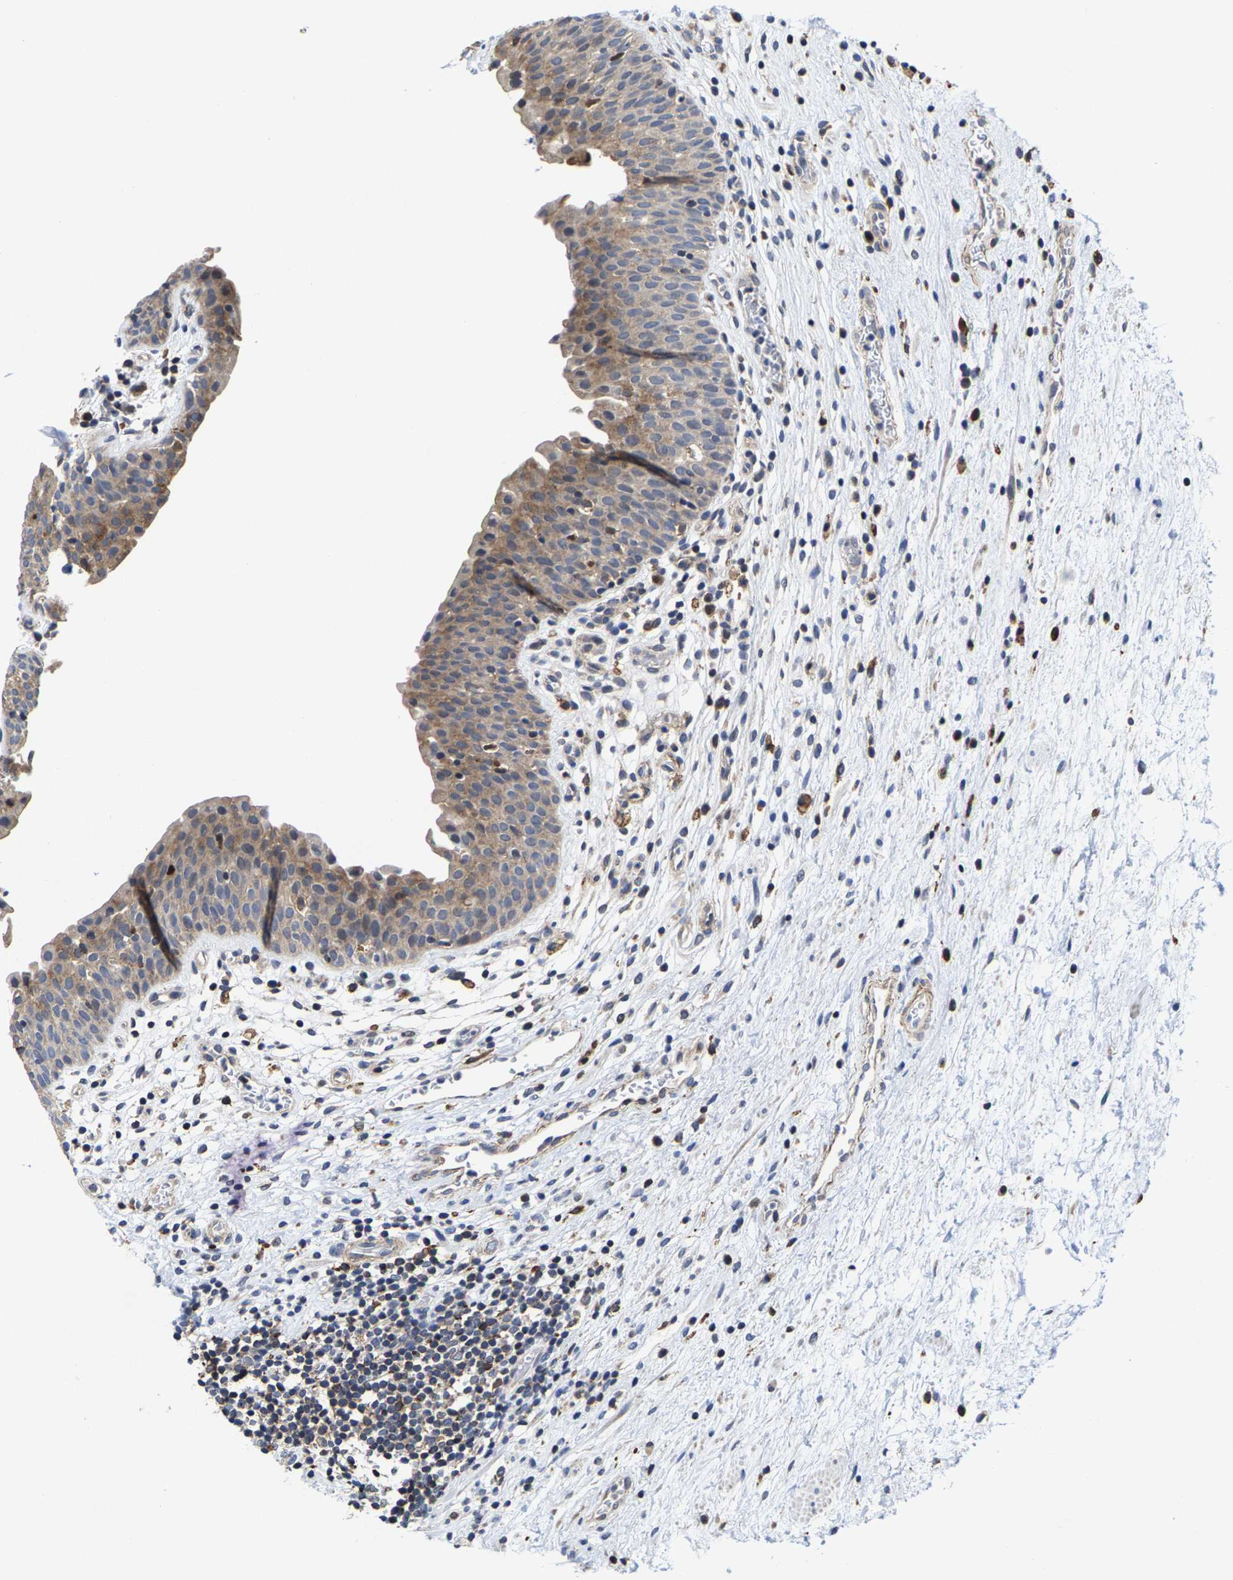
{"staining": {"intensity": "moderate", "quantity": "25%-75%", "location": "cytoplasmic/membranous"}, "tissue": "urinary bladder", "cell_type": "Urothelial cells", "image_type": "normal", "snomed": [{"axis": "morphology", "description": "Normal tissue, NOS"}, {"axis": "topography", "description": "Urinary bladder"}], "caption": "An immunohistochemistry image of benign tissue is shown. Protein staining in brown labels moderate cytoplasmic/membranous positivity in urinary bladder within urothelial cells.", "gene": "PFKFB3", "patient": {"sex": "male", "age": 37}}